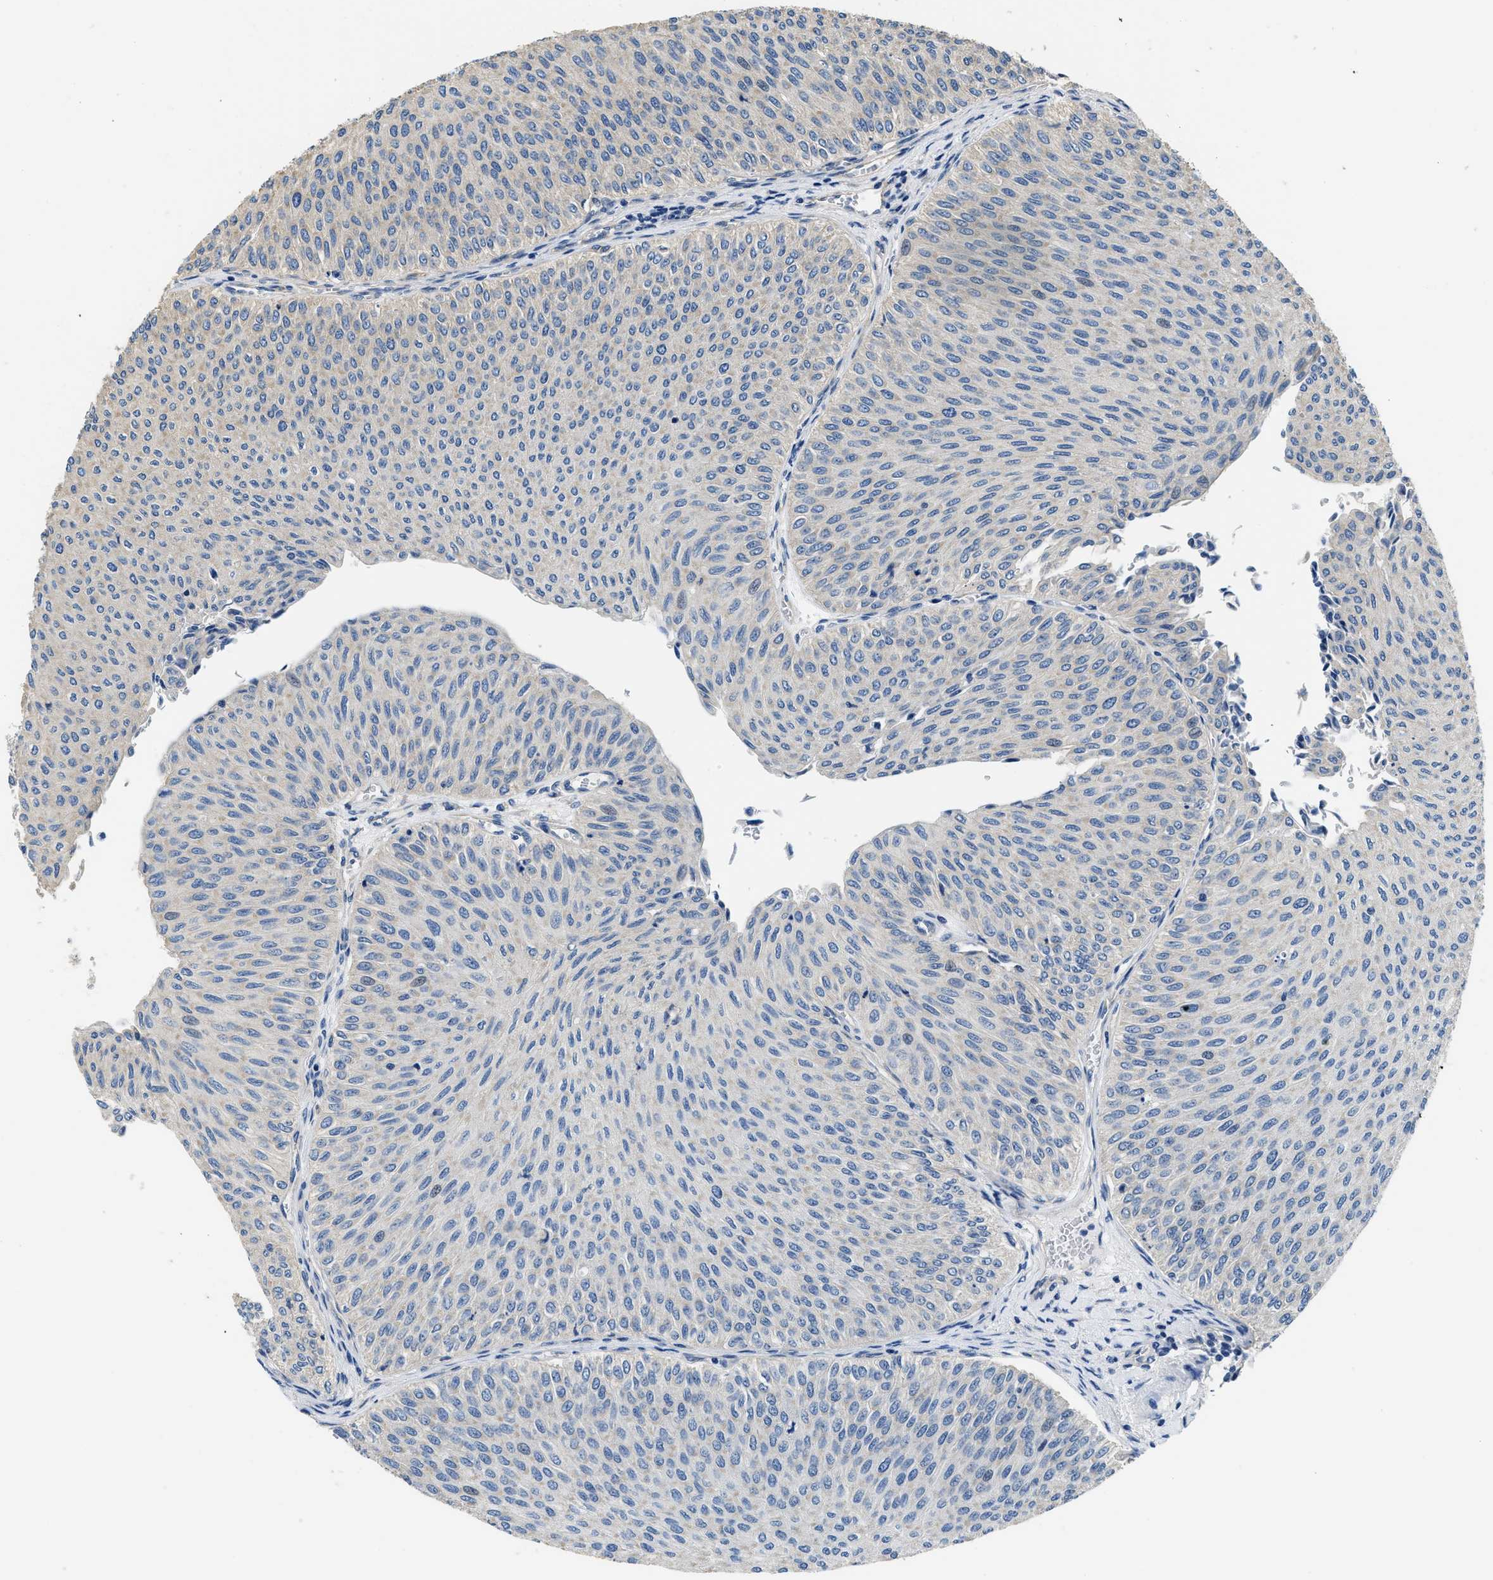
{"staining": {"intensity": "negative", "quantity": "none", "location": "none"}, "tissue": "urothelial cancer", "cell_type": "Tumor cells", "image_type": "cancer", "snomed": [{"axis": "morphology", "description": "Urothelial carcinoma, Low grade"}, {"axis": "topography", "description": "Urinary bladder"}], "caption": "Histopathology image shows no protein expression in tumor cells of urothelial cancer tissue.", "gene": "CSDE1", "patient": {"sex": "male", "age": 78}}